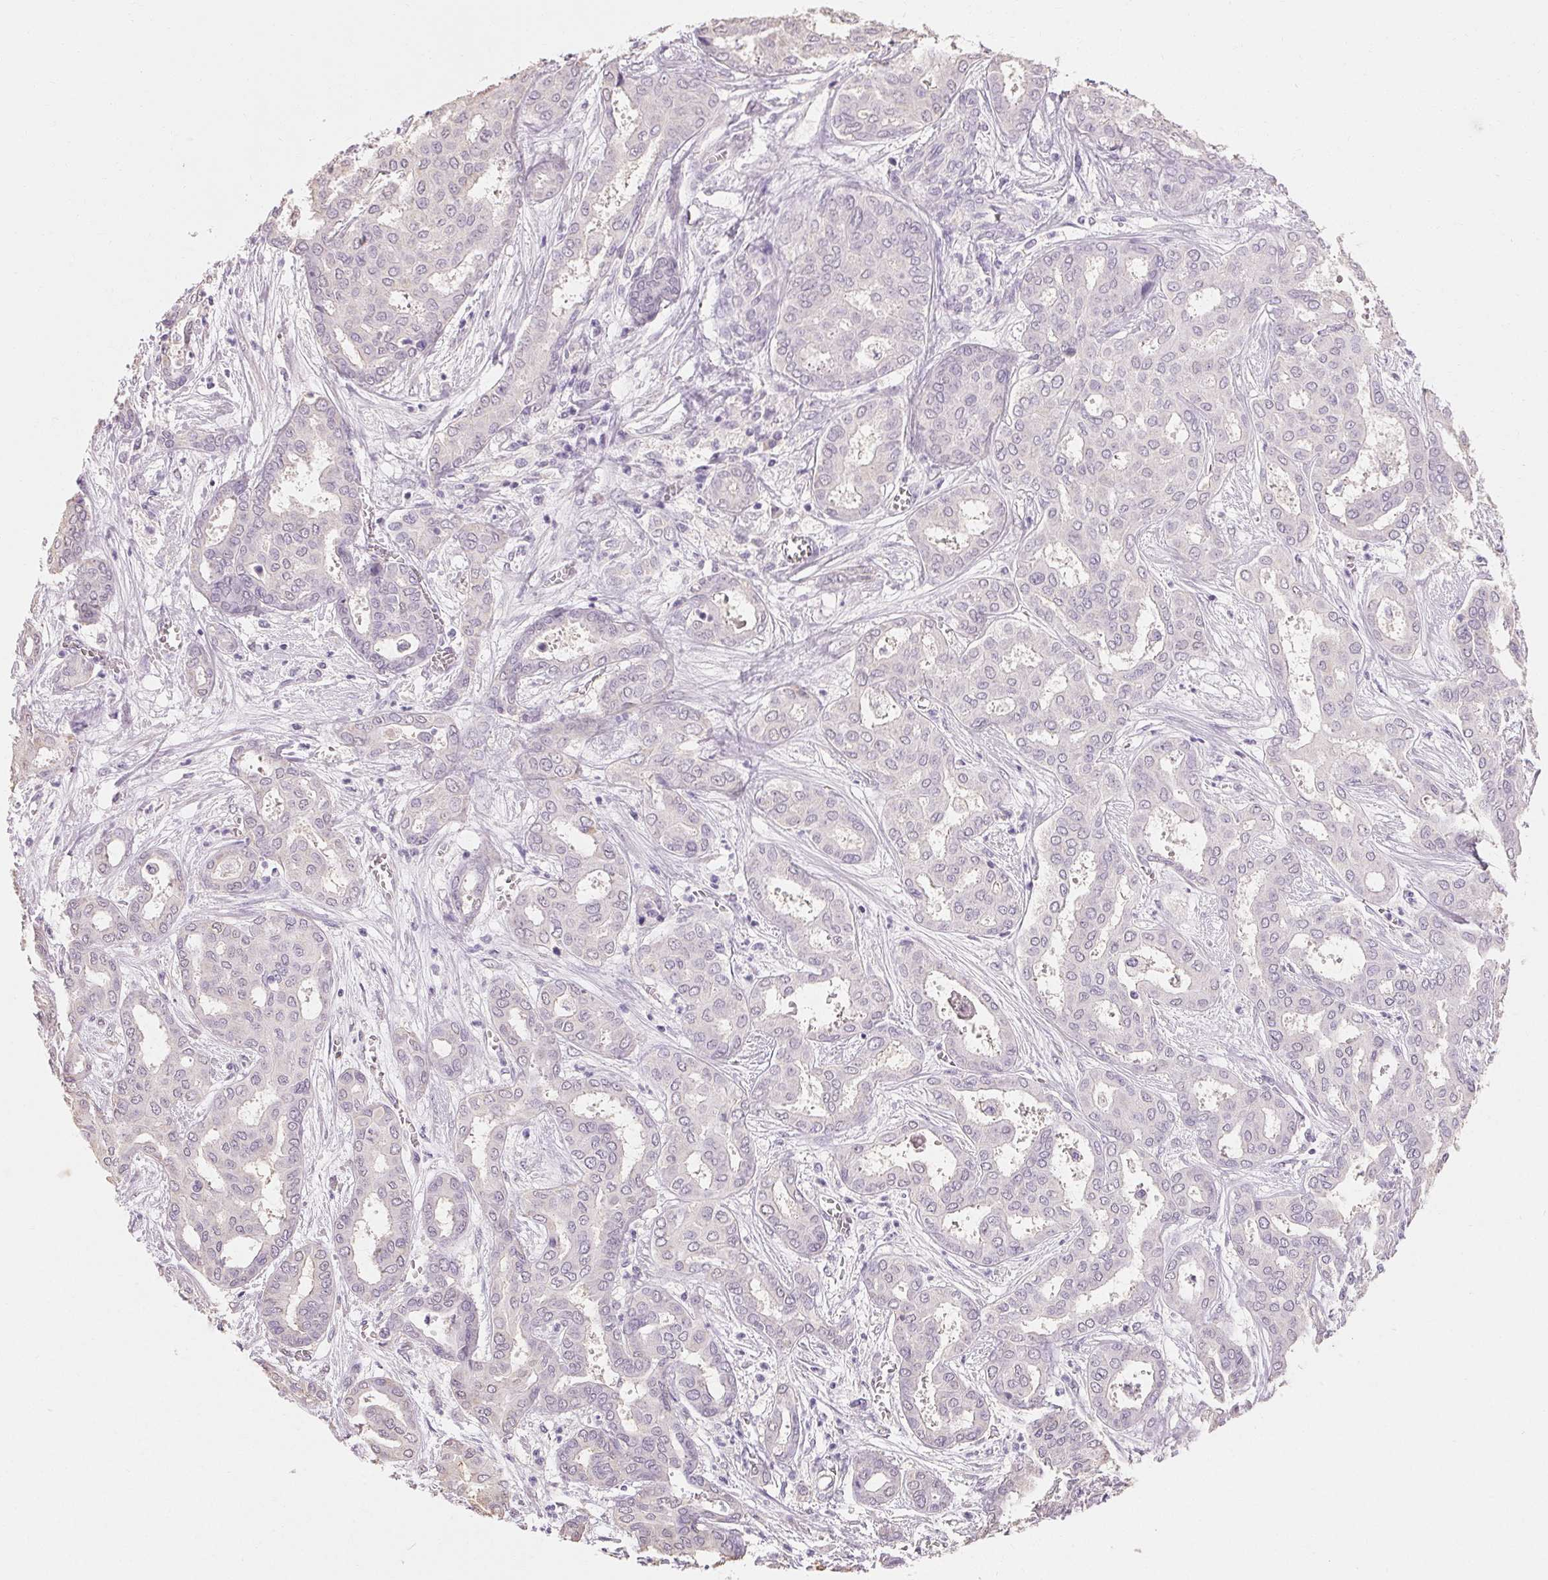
{"staining": {"intensity": "negative", "quantity": "none", "location": "none"}, "tissue": "liver cancer", "cell_type": "Tumor cells", "image_type": "cancer", "snomed": [{"axis": "morphology", "description": "Cholangiocarcinoma"}, {"axis": "topography", "description": "Liver"}], "caption": "A photomicrograph of human liver cancer (cholangiocarcinoma) is negative for staining in tumor cells.", "gene": "MAP7D2", "patient": {"sex": "female", "age": 64}}